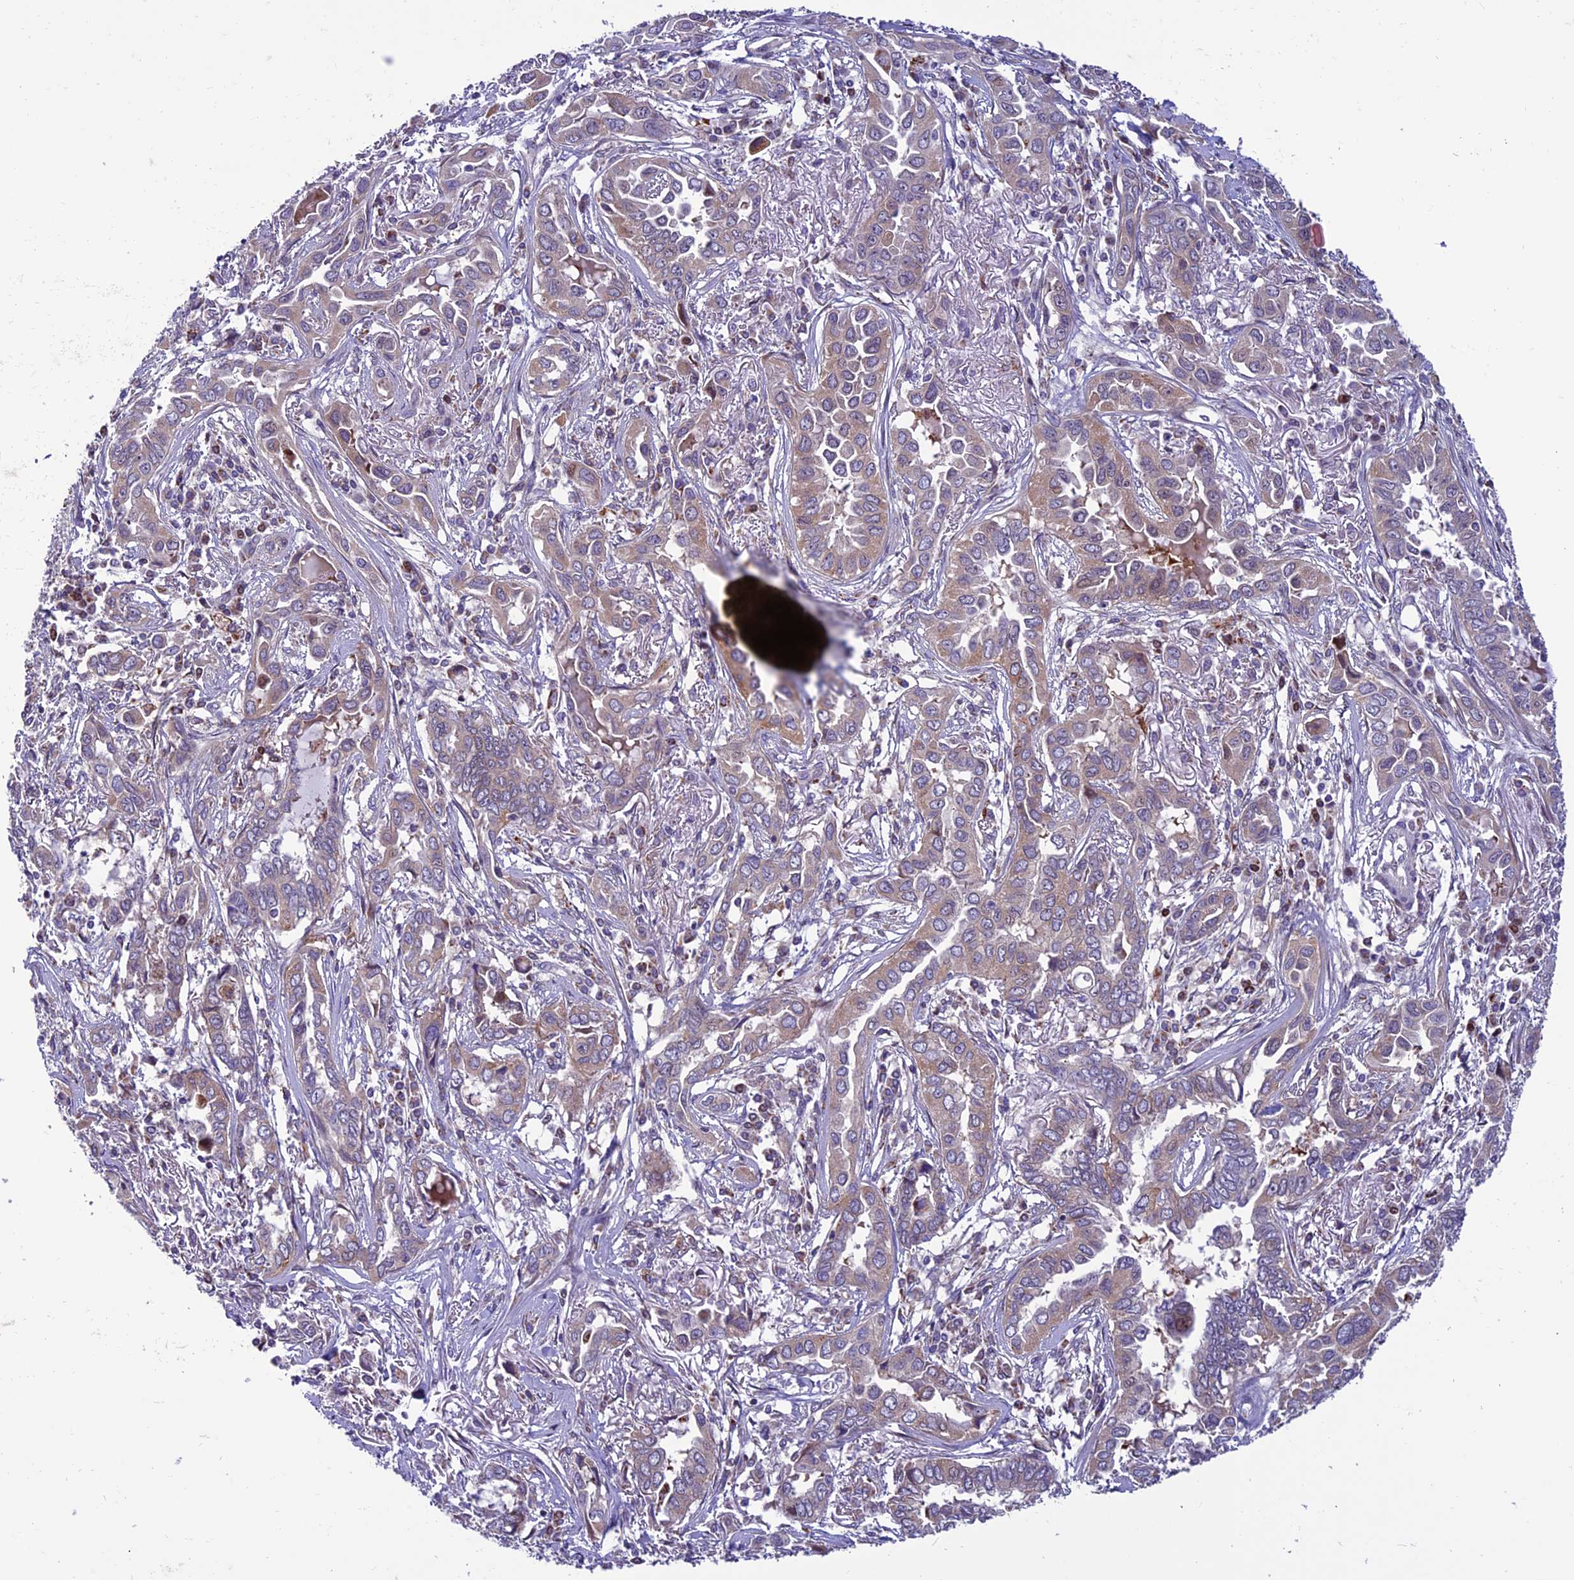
{"staining": {"intensity": "weak", "quantity": "25%-75%", "location": "cytoplasmic/membranous"}, "tissue": "lung cancer", "cell_type": "Tumor cells", "image_type": "cancer", "snomed": [{"axis": "morphology", "description": "Adenocarcinoma, NOS"}, {"axis": "topography", "description": "Lung"}], "caption": "There is low levels of weak cytoplasmic/membranous positivity in tumor cells of lung adenocarcinoma, as demonstrated by immunohistochemical staining (brown color).", "gene": "MIEF2", "patient": {"sex": "female", "age": 76}}